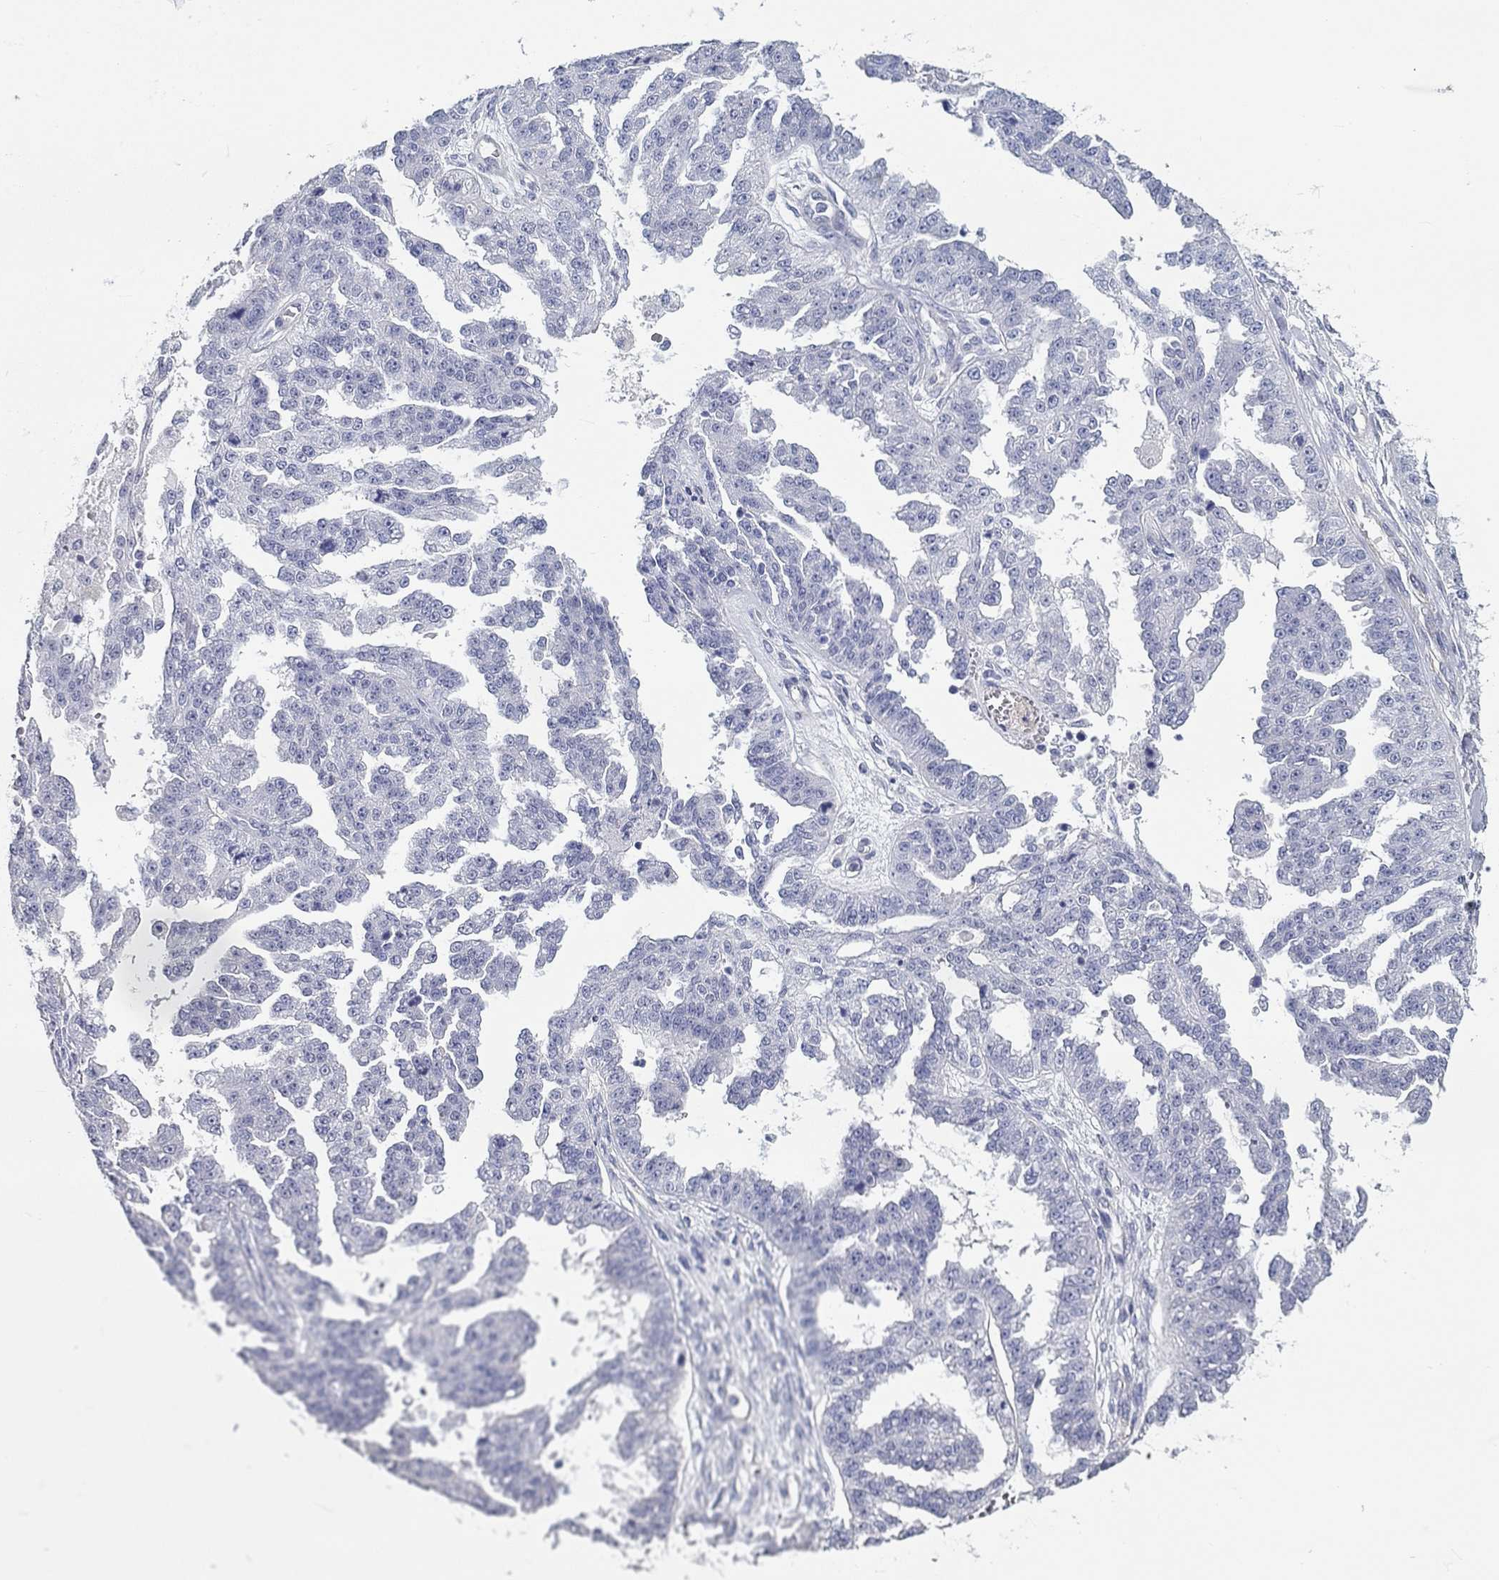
{"staining": {"intensity": "negative", "quantity": "none", "location": "none"}, "tissue": "ovarian cancer", "cell_type": "Tumor cells", "image_type": "cancer", "snomed": [{"axis": "morphology", "description": "Cystadenocarcinoma, serous, NOS"}, {"axis": "topography", "description": "Ovary"}], "caption": "This image is of ovarian serous cystadenocarcinoma stained with IHC to label a protein in brown with the nuclei are counter-stained blue. There is no expression in tumor cells.", "gene": "CRYGD", "patient": {"sex": "female", "age": 58}}